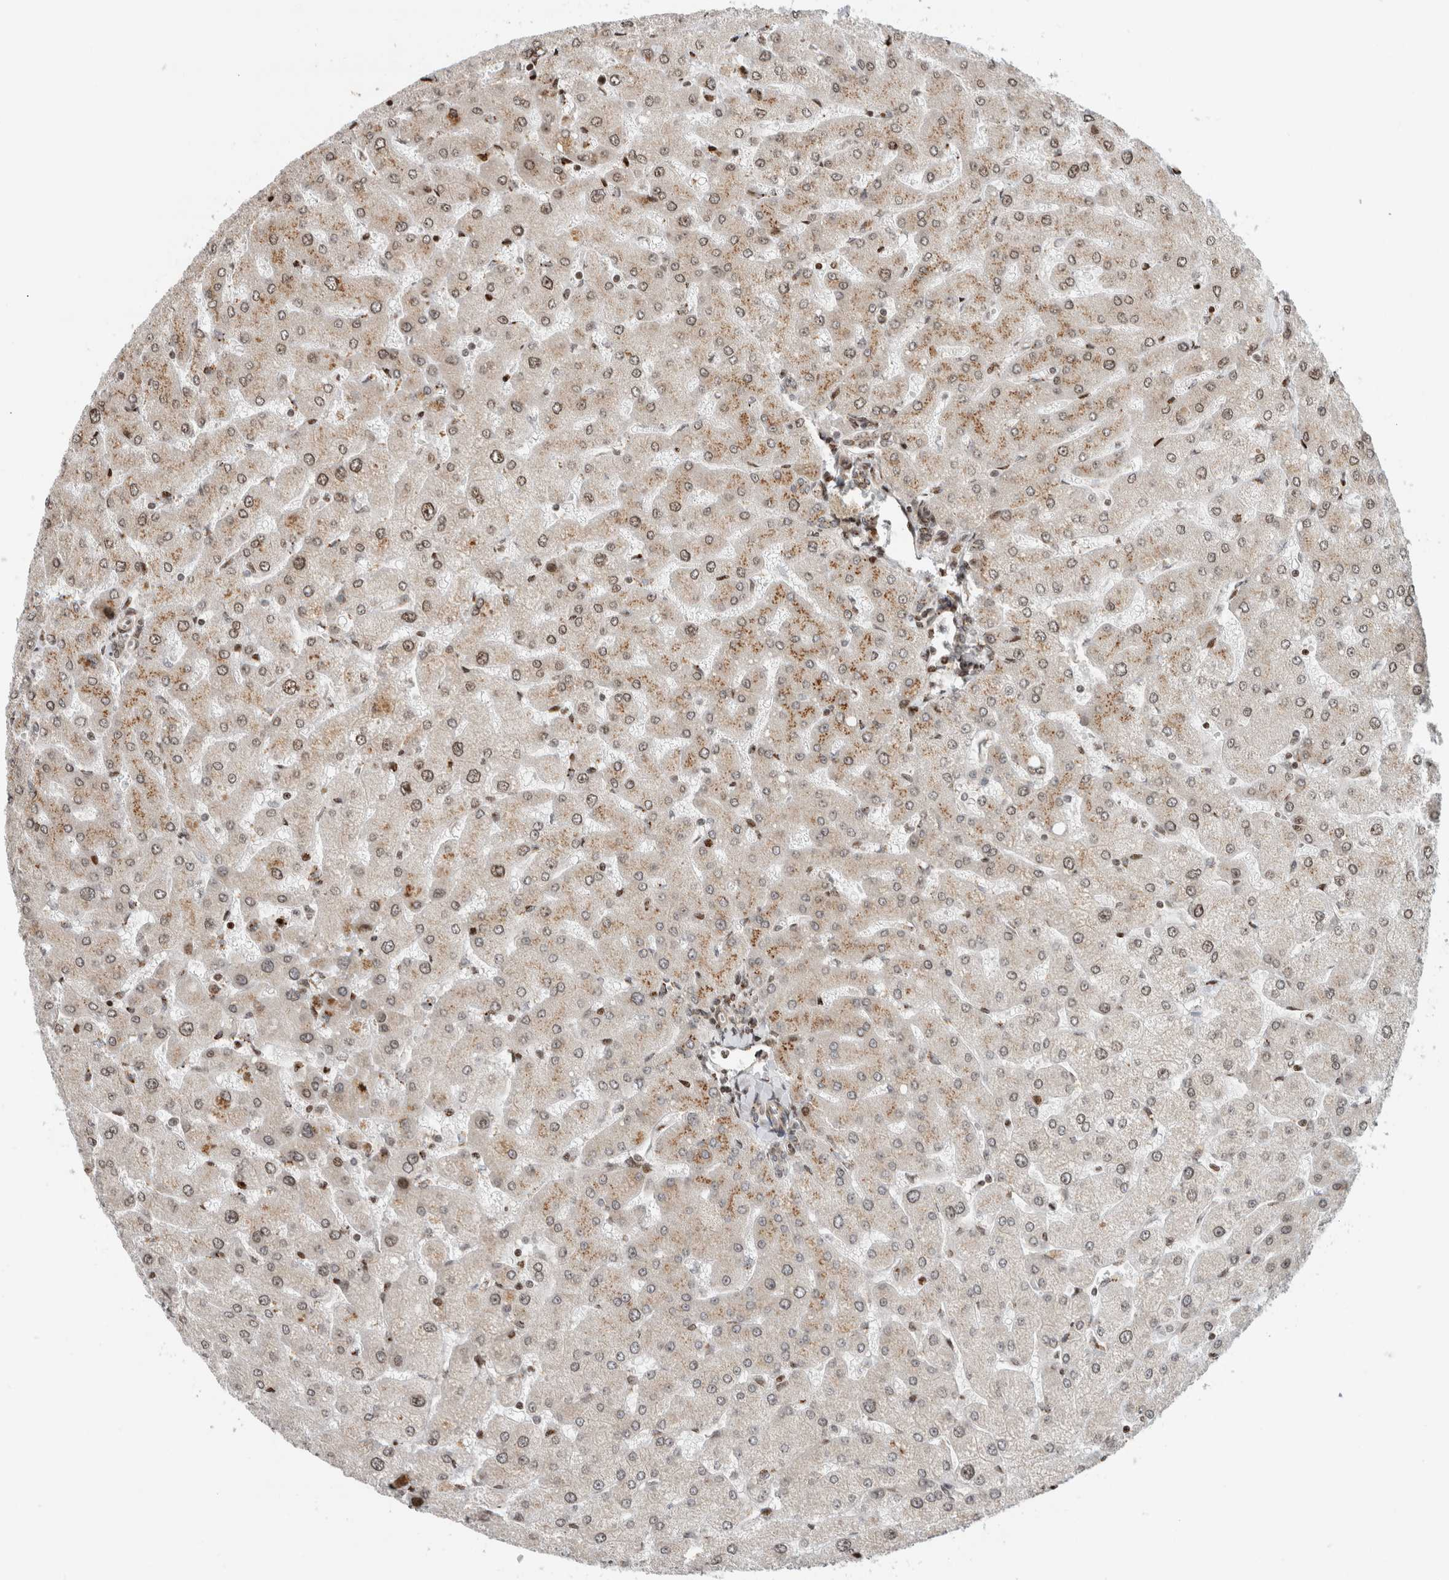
{"staining": {"intensity": "moderate", "quantity": ">75%", "location": "nuclear"}, "tissue": "liver", "cell_type": "Cholangiocytes", "image_type": "normal", "snomed": [{"axis": "morphology", "description": "Normal tissue, NOS"}, {"axis": "topography", "description": "Liver"}], "caption": "Unremarkable liver reveals moderate nuclear positivity in about >75% of cholangiocytes.", "gene": "GINS4", "patient": {"sex": "male", "age": 55}}